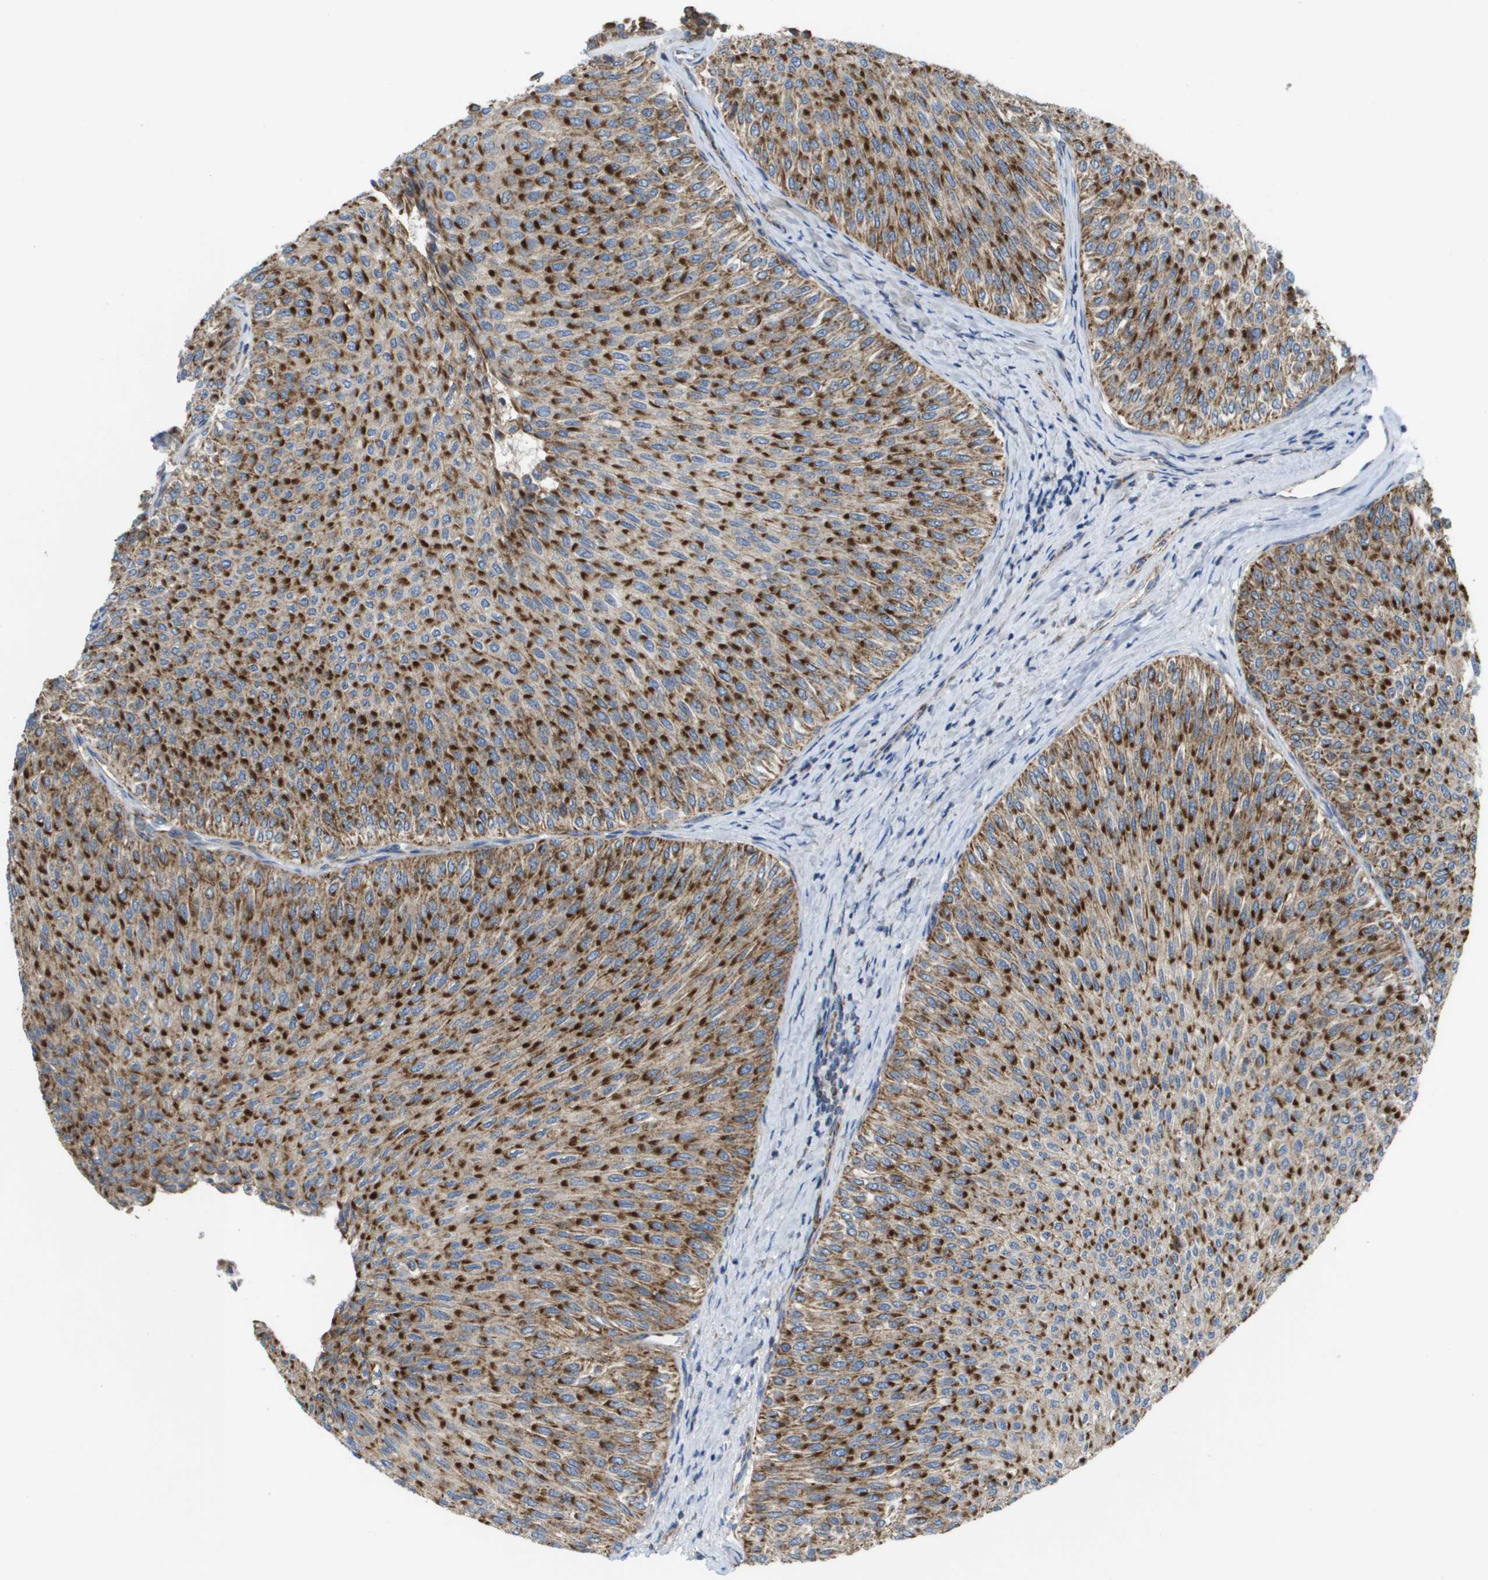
{"staining": {"intensity": "strong", "quantity": ">75%", "location": "cytoplasmic/membranous"}, "tissue": "urothelial cancer", "cell_type": "Tumor cells", "image_type": "cancer", "snomed": [{"axis": "morphology", "description": "Urothelial carcinoma, Low grade"}, {"axis": "topography", "description": "Urinary bladder"}], "caption": "A high-resolution image shows immunohistochemistry staining of urothelial cancer, which reveals strong cytoplasmic/membranous expression in about >75% of tumor cells. (DAB (3,3'-diaminobenzidine) = brown stain, brightfield microscopy at high magnification).", "gene": "FIS1", "patient": {"sex": "male", "age": 78}}